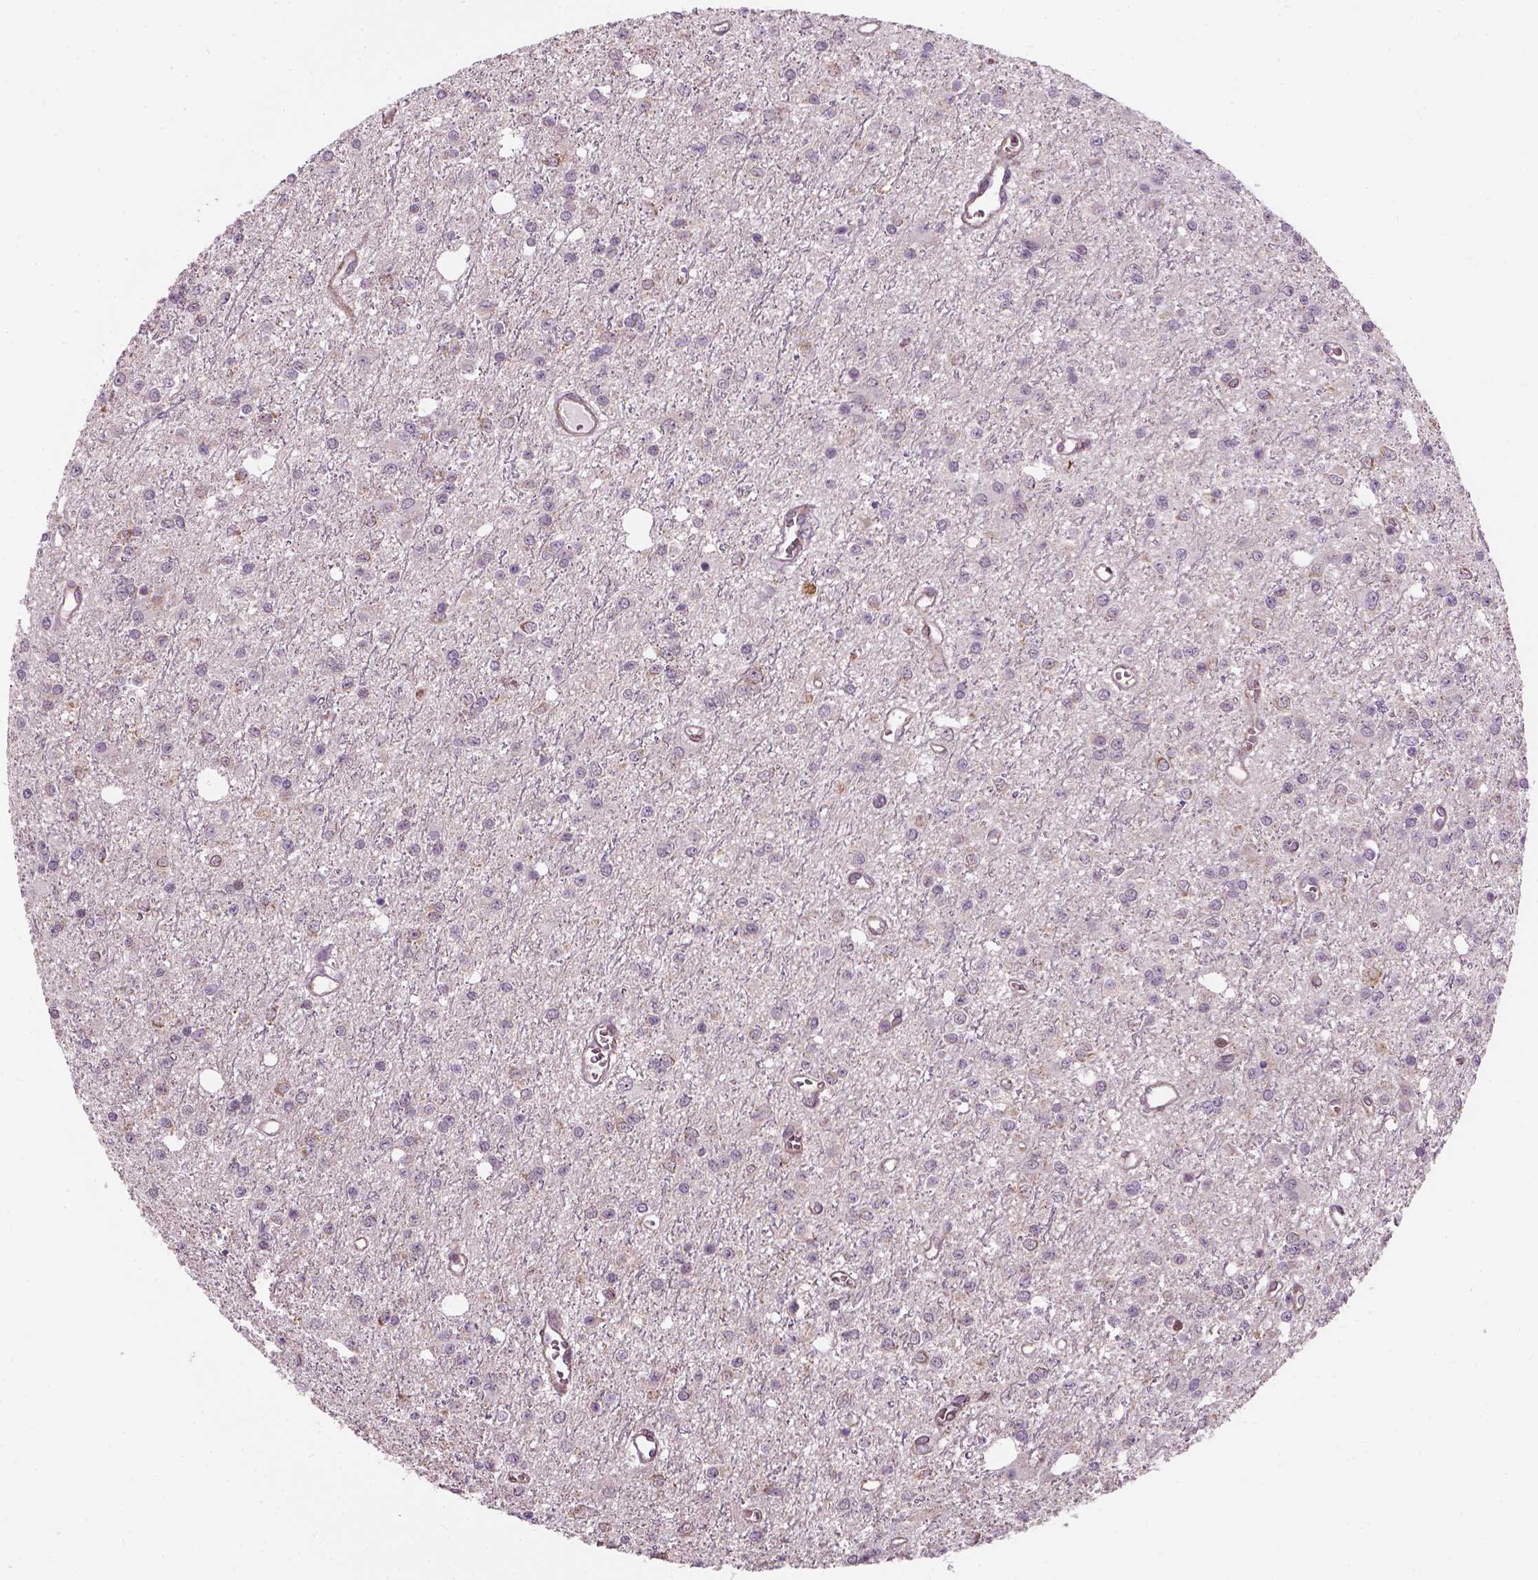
{"staining": {"intensity": "negative", "quantity": "none", "location": "none"}, "tissue": "glioma", "cell_type": "Tumor cells", "image_type": "cancer", "snomed": [{"axis": "morphology", "description": "Glioma, malignant, Low grade"}, {"axis": "topography", "description": "Brain"}], "caption": "Immunohistochemistry of low-grade glioma (malignant) shows no staining in tumor cells.", "gene": "XK", "patient": {"sex": "female", "age": 45}}